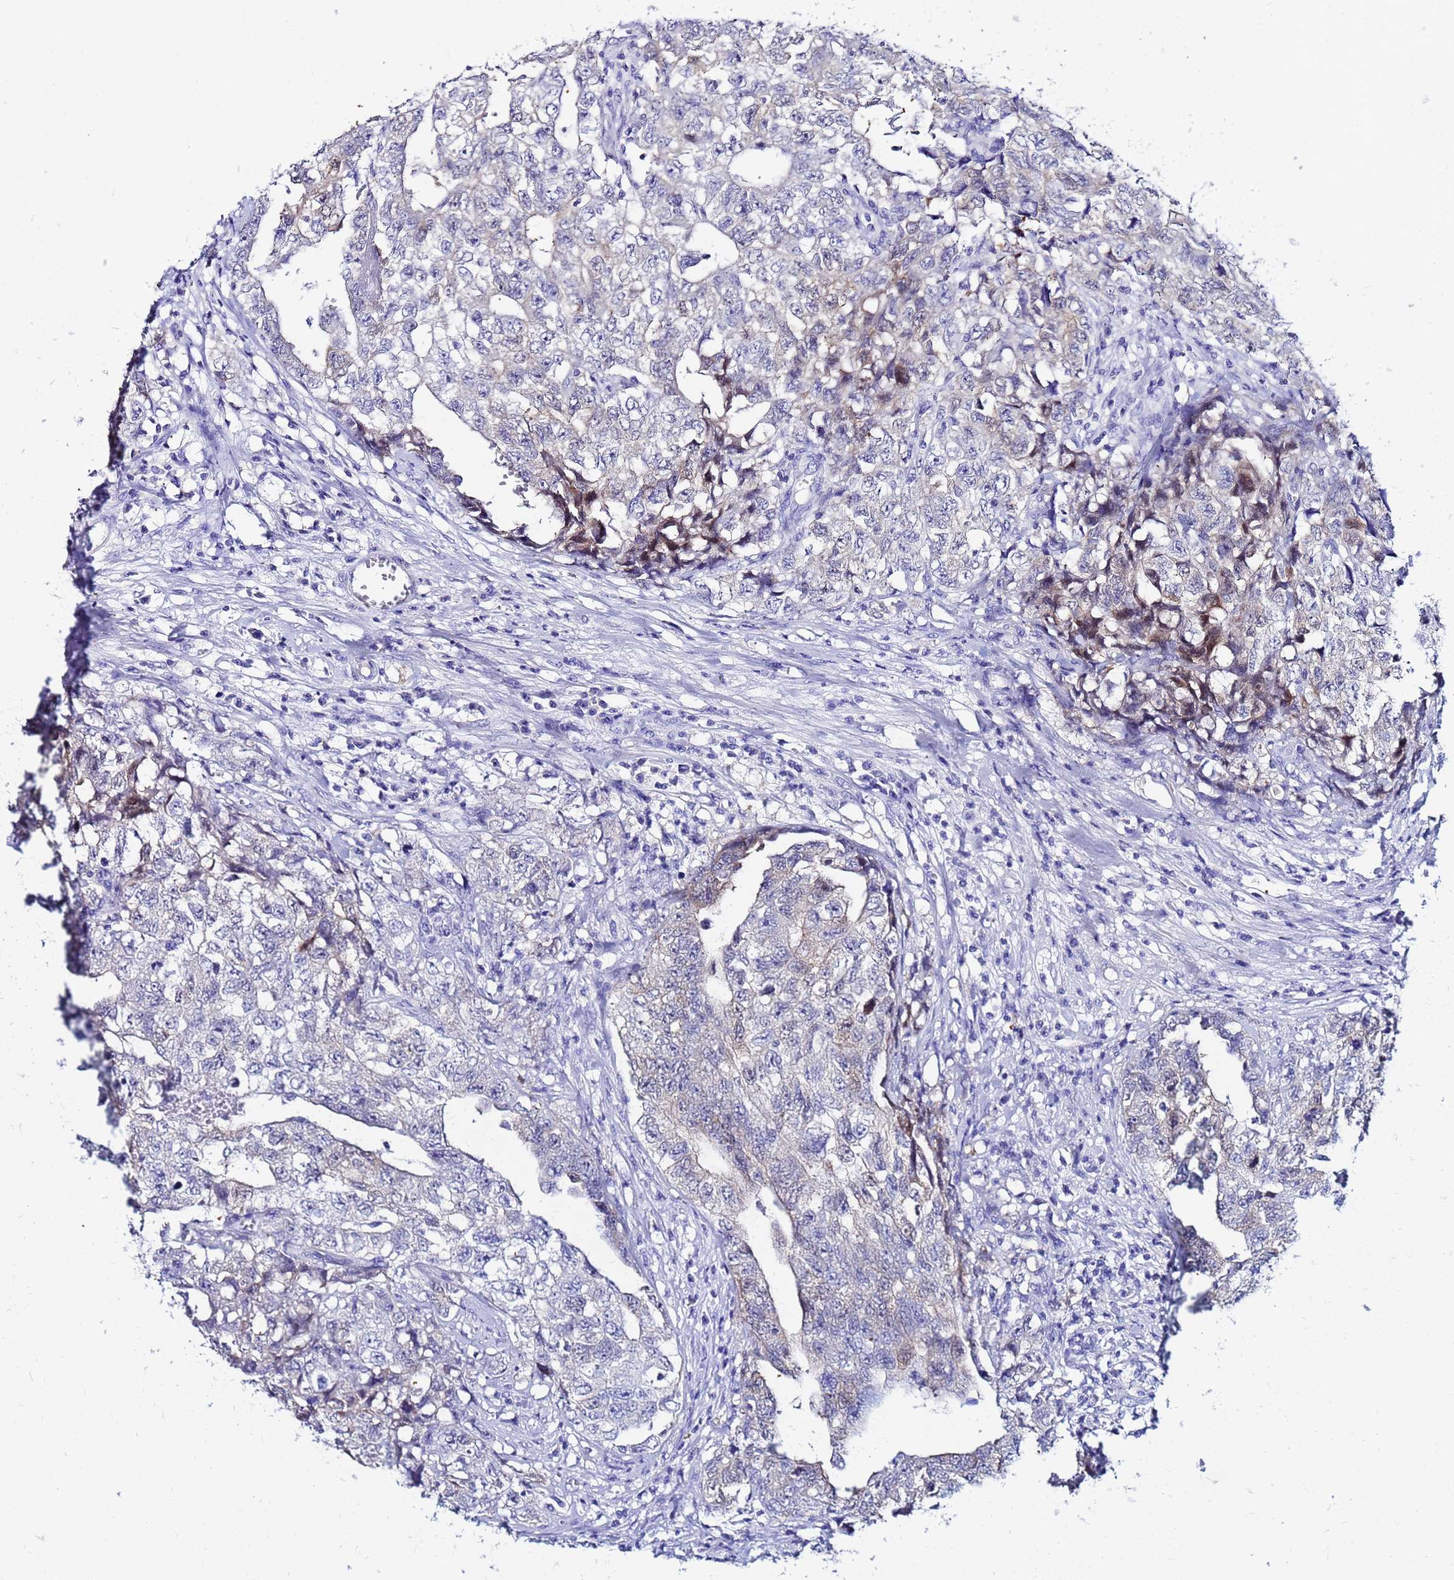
{"staining": {"intensity": "negative", "quantity": "none", "location": "none"}, "tissue": "testis cancer", "cell_type": "Tumor cells", "image_type": "cancer", "snomed": [{"axis": "morphology", "description": "Carcinoma, Embryonal, NOS"}, {"axis": "topography", "description": "Testis"}], "caption": "Testis cancer (embryonal carcinoma) was stained to show a protein in brown. There is no significant positivity in tumor cells.", "gene": "PPP1R14C", "patient": {"sex": "male", "age": 31}}